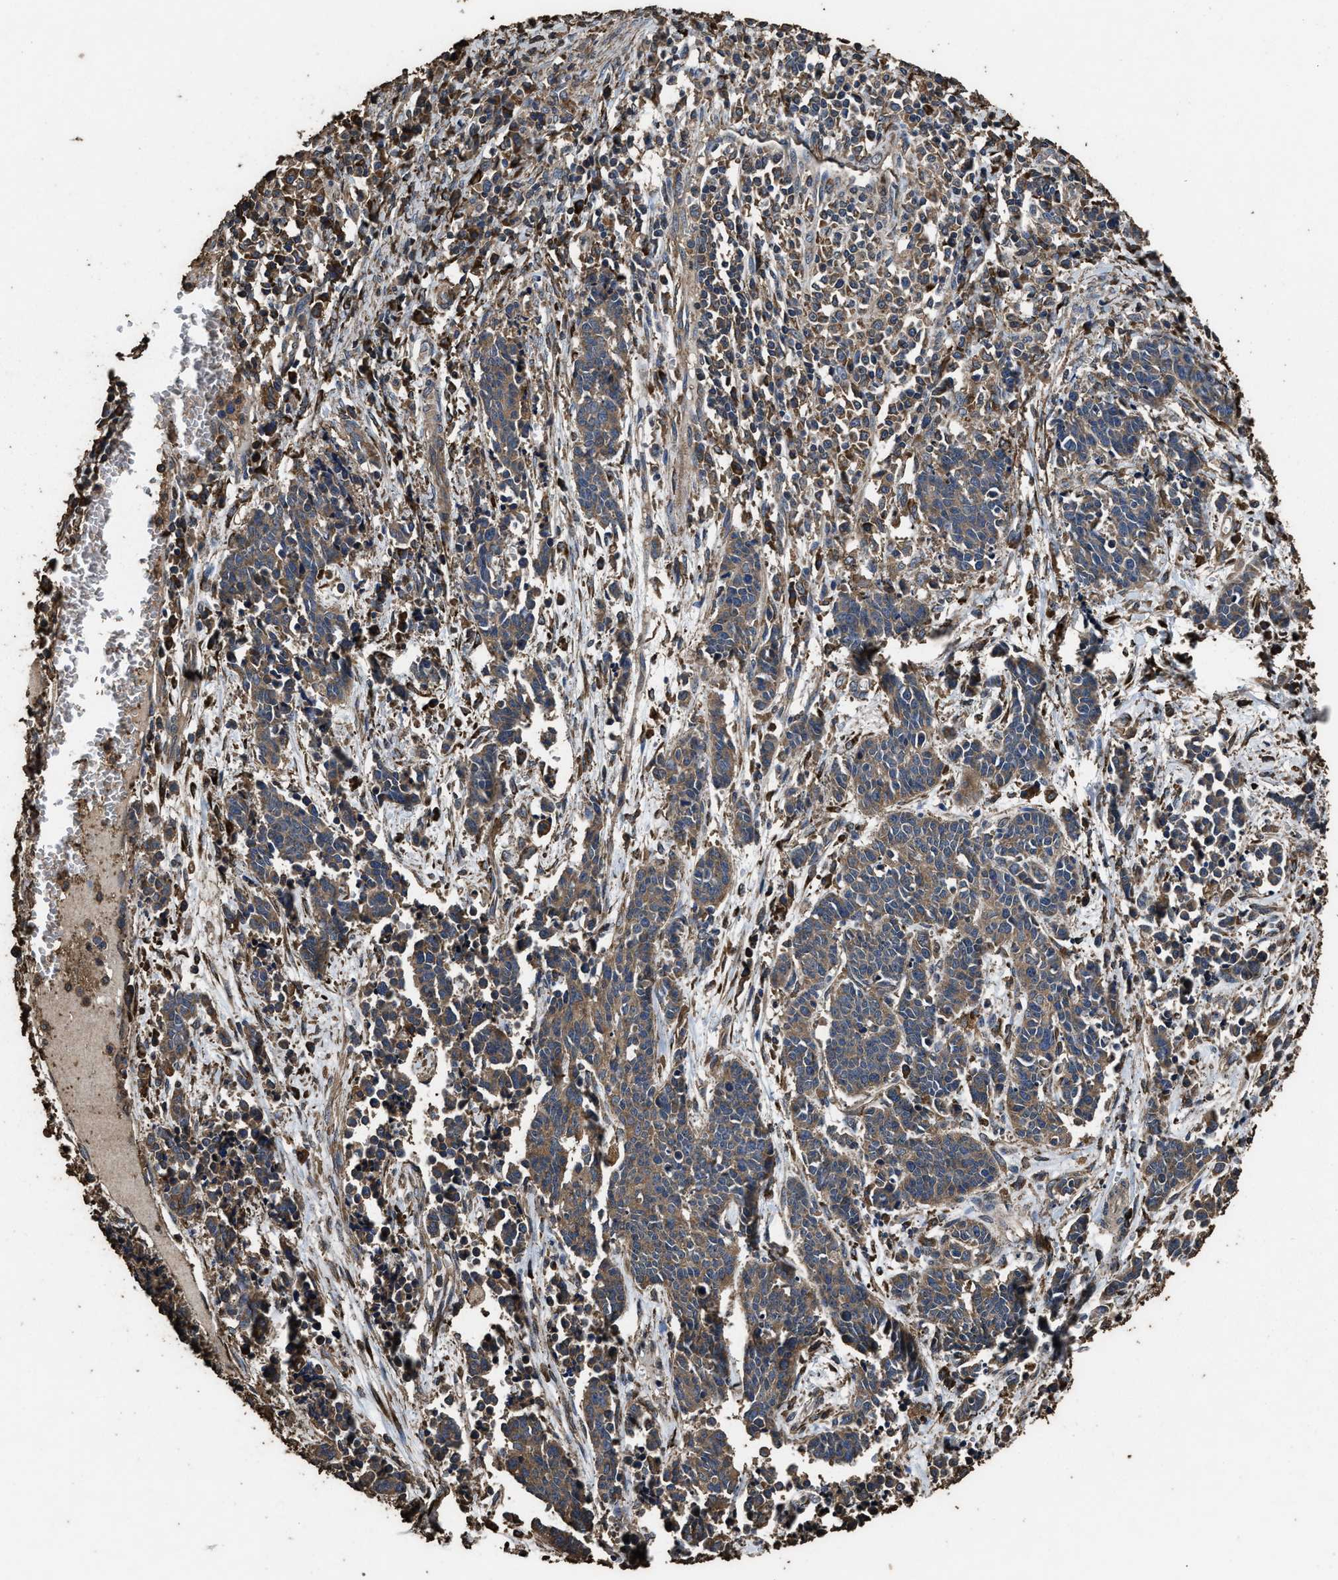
{"staining": {"intensity": "moderate", "quantity": ">75%", "location": "cytoplasmic/membranous"}, "tissue": "cervical cancer", "cell_type": "Tumor cells", "image_type": "cancer", "snomed": [{"axis": "morphology", "description": "Squamous cell carcinoma, NOS"}, {"axis": "topography", "description": "Cervix"}], "caption": "Squamous cell carcinoma (cervical) stained for a protein (brown) shows moderate cytoplasmic/membranous positive expression in about >75% of tumor cells.", "gene": "ZMYND19", "patient": {"sex": "female", "age": 35}}